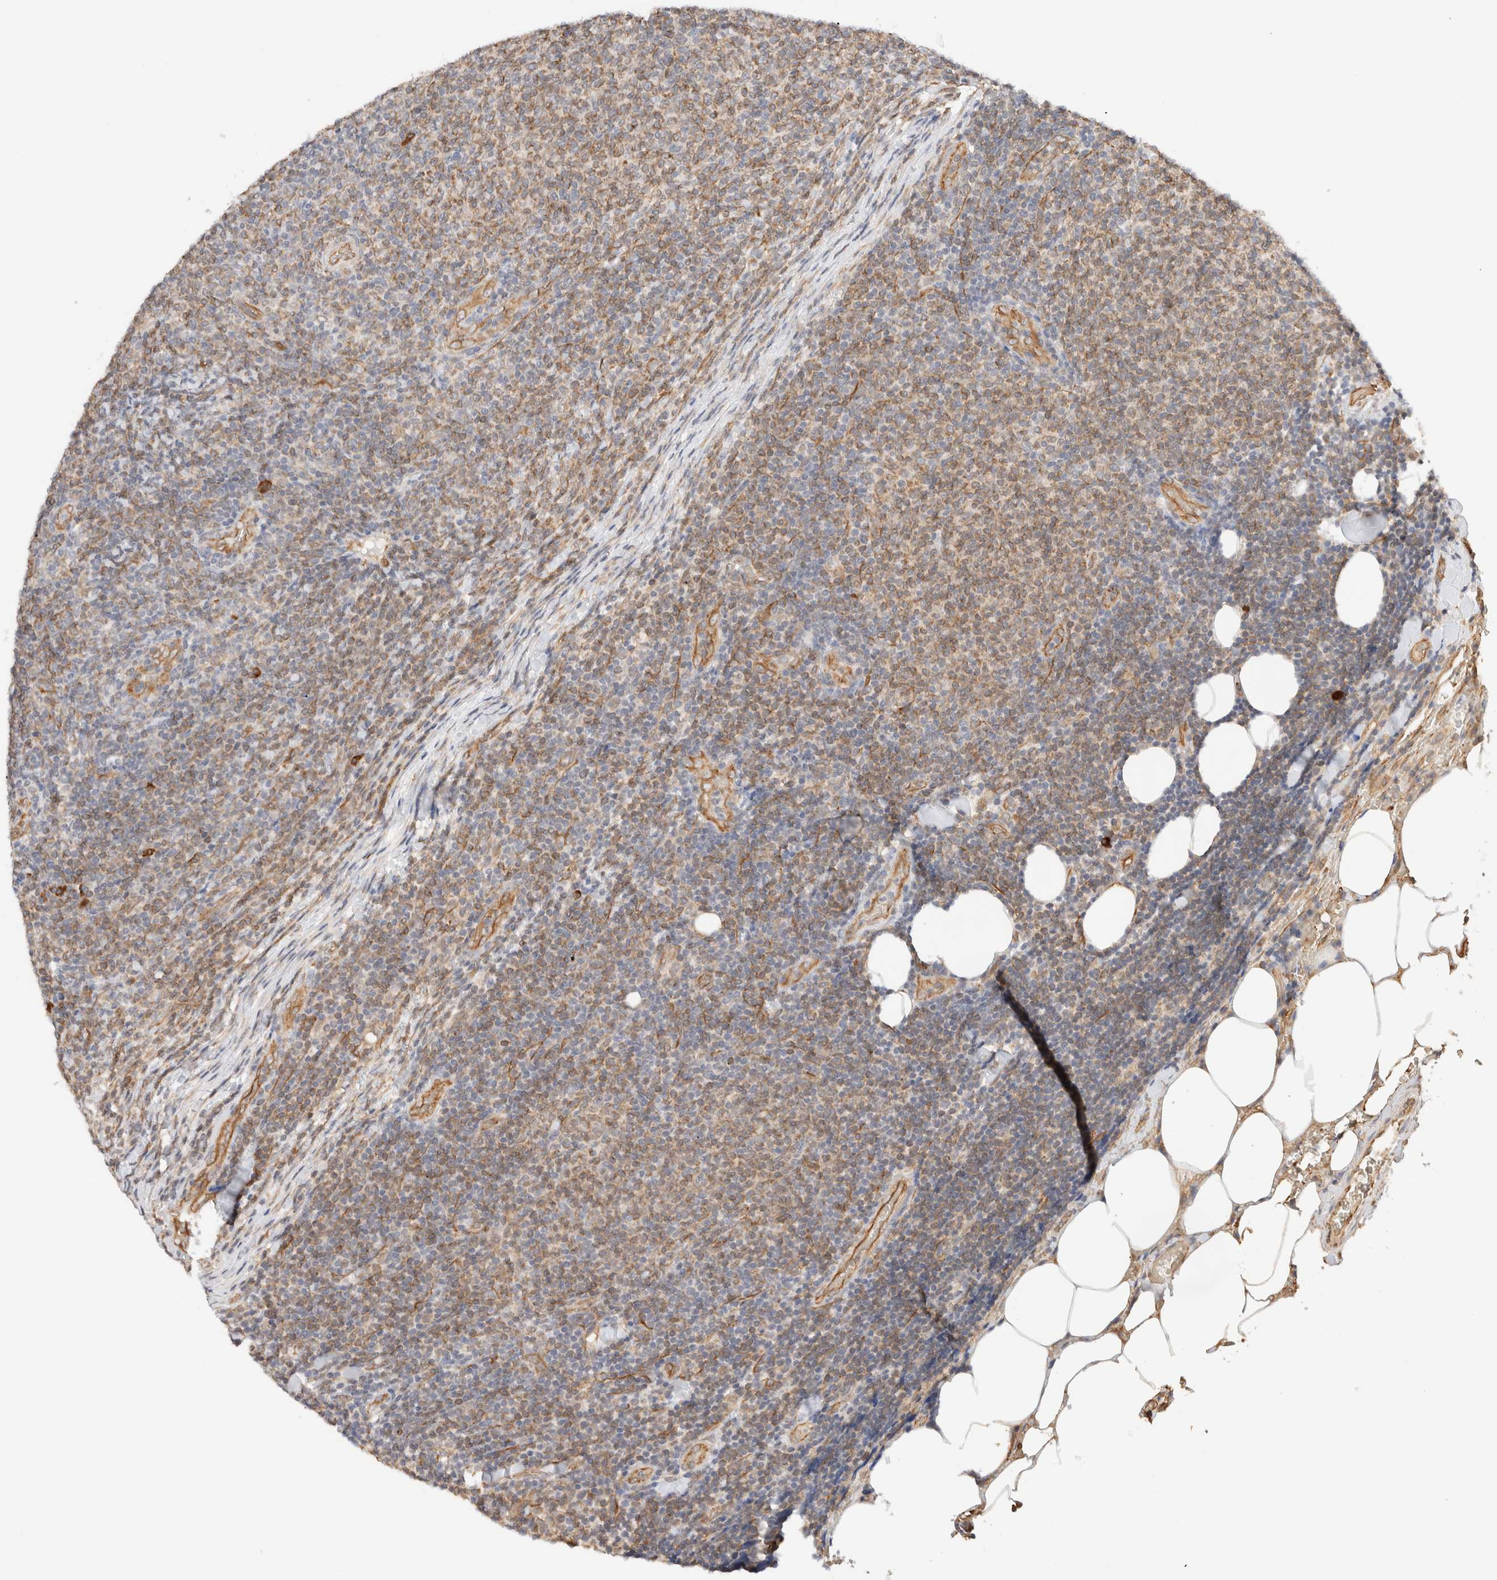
{"staining": {"intensity": "weak", "quantity": "25%-75%", "location": "cytoplasmic/membranous"}, "tissue": "lymphoma", "cell_type": "Tumor cells", "image_type": "cancer", "snomed": [{"axis": "morphology", "description": "Malignant lymphoma, non-Hodgkin's type, Low grade"}, {"axis": "topography", "description": "Lymph node"}], "caption": "An IHC image of tumor tissue is shown. Protein staining in brown shows weak cytoplasmic/membranous positivity in lymphoma within tumor cells.", "gene": "SYVN1", "patient": {"sex": "male", "age": 66}}